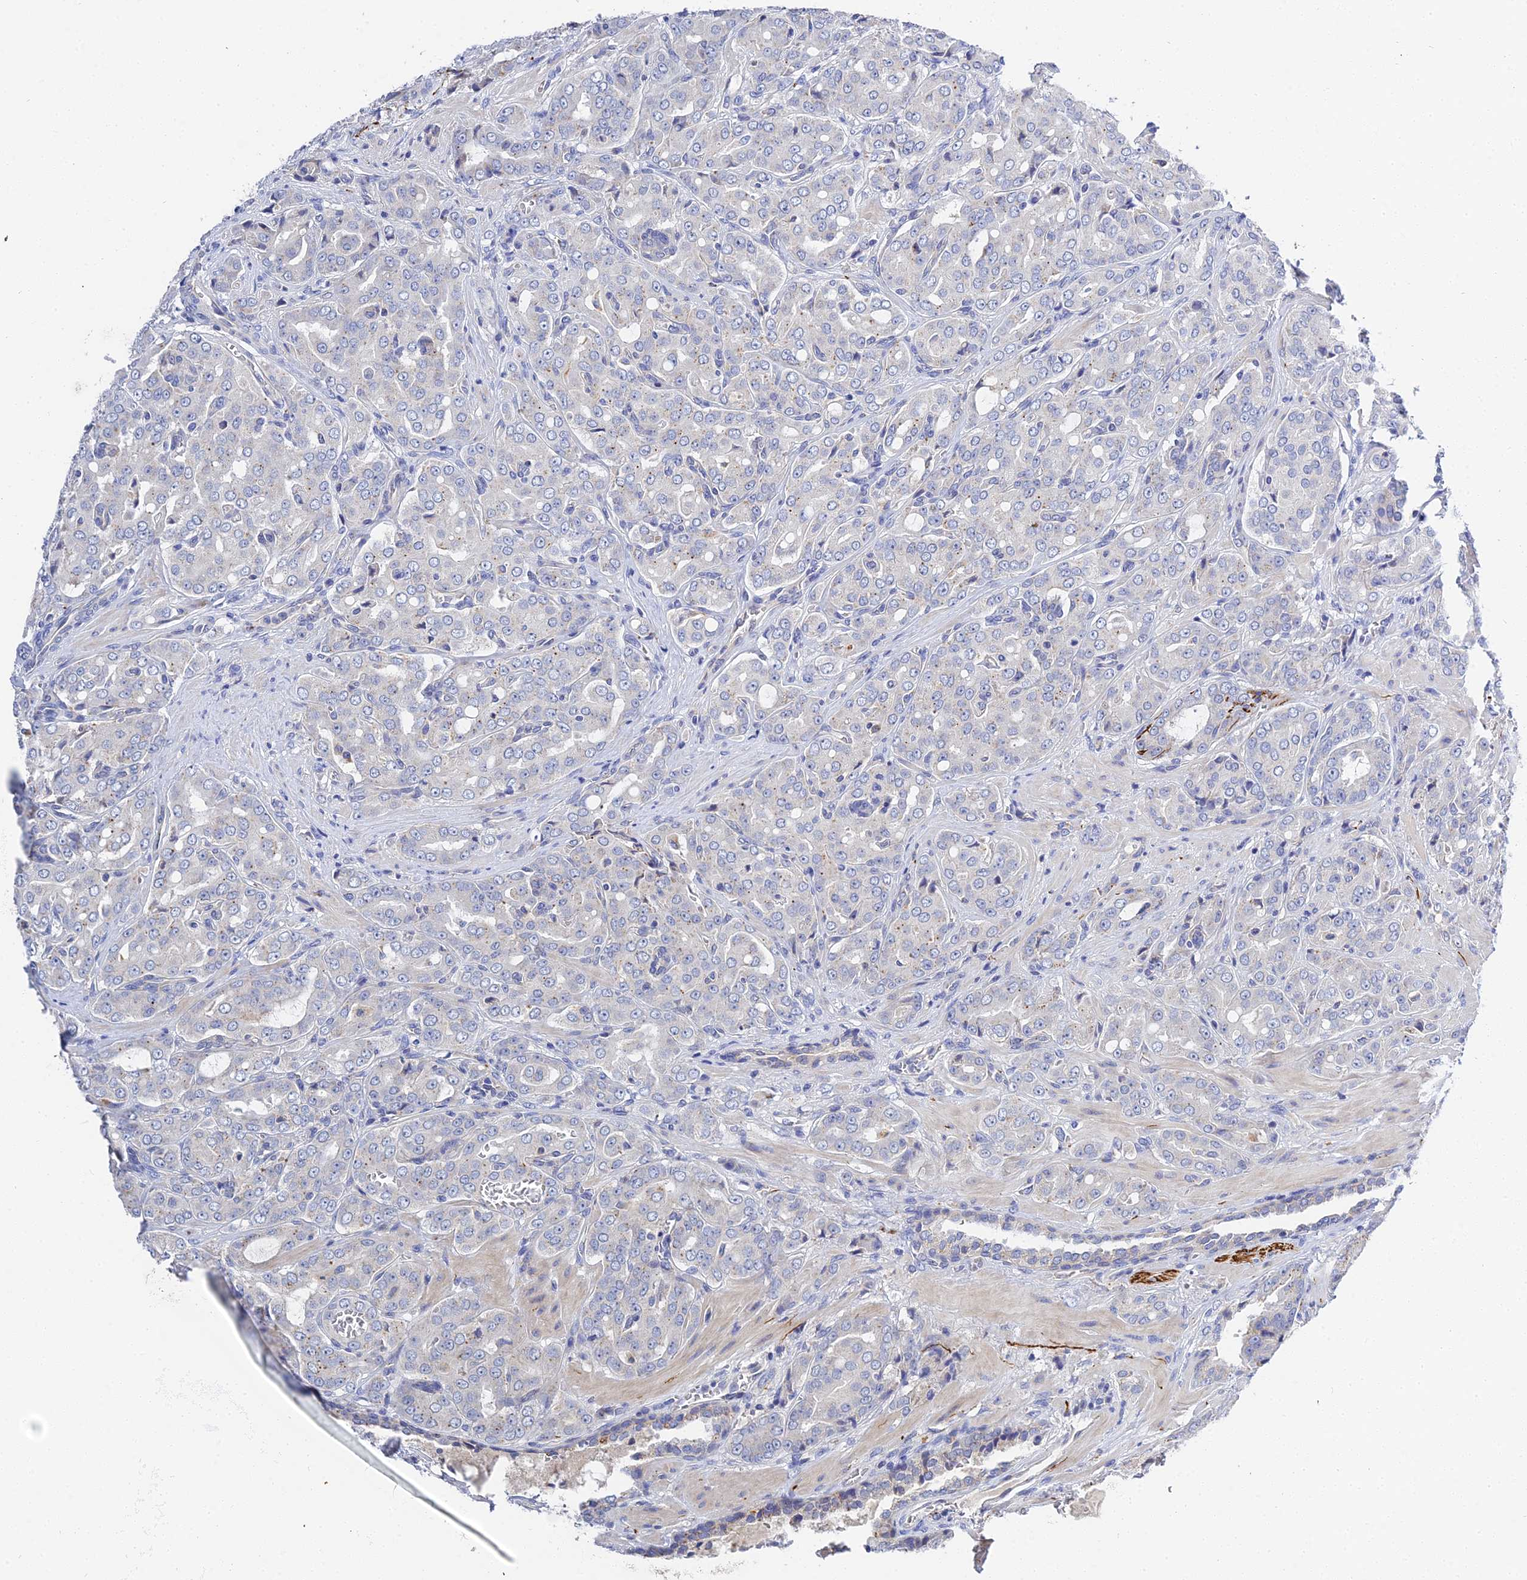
{"staining": {"intensity": "negative", "quantity": "none", "location": "none"}, "tissue": "prostate cancer", "cell_type": "Tumor cells", "image_type": "cancer", "snomed": [{"axis": "morphology", "description": "Adenocarcinoma, High grade"}, {"axis": "topography", "description": "Prostate"}], "caption": "A high-resolution image shows immunohistochemistry staining of prostate adenocarcinoma (high-grade), which displays no significant positivity in tumor cells.", "gene": "APOBEC3H", "patient": {"sex": "male", "age": 68}}